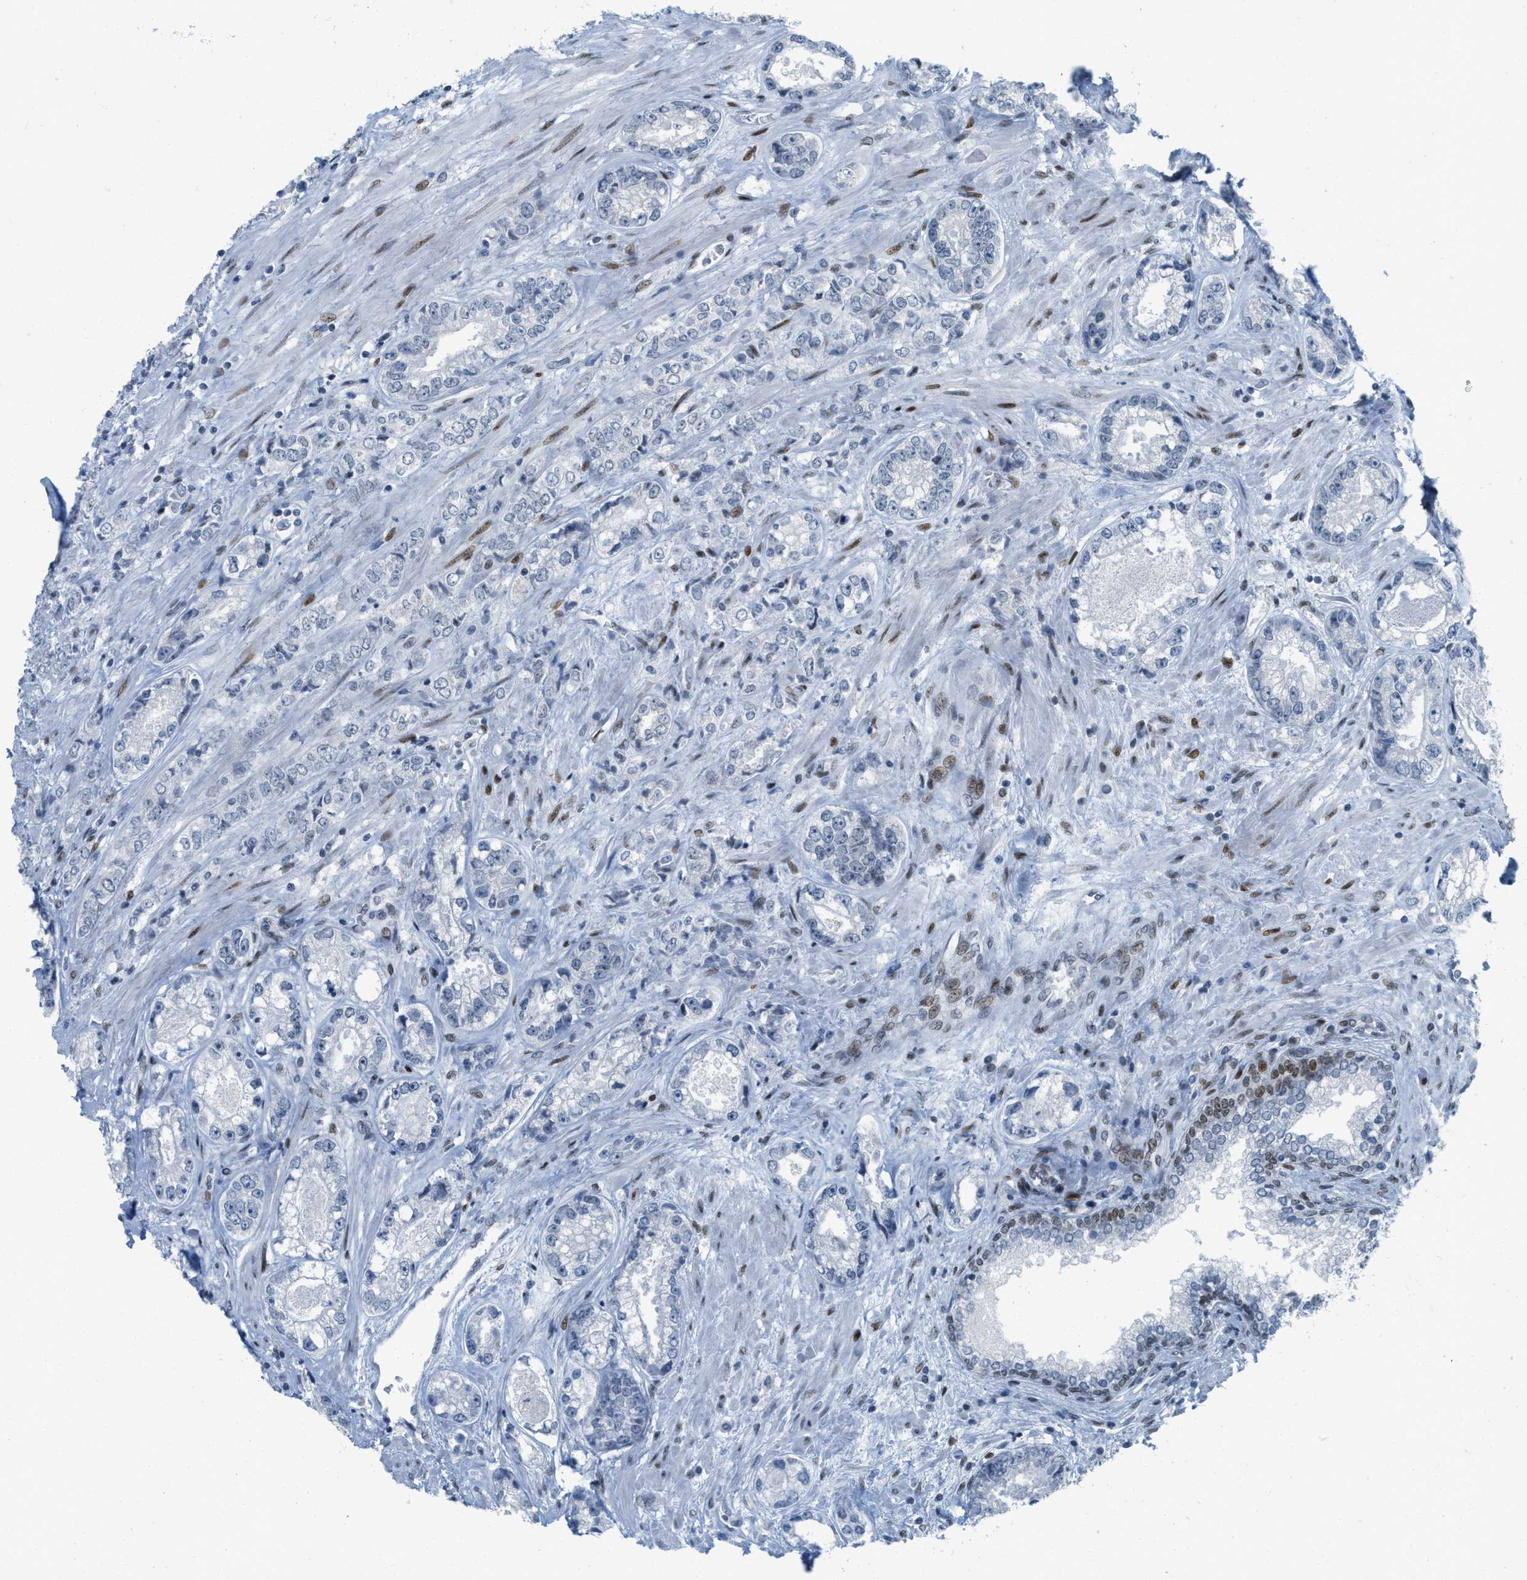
{"staining": {"intensity": "negative", "quantity": "none", "location": "none"}, "tissue": "prostate cancer", "cell_type": "Tumor cells", "image_type": "cancer", "snomed": [{"axis": "morphology", "description": "Adenocarcinoma, High grade"}, {"axis": "topography", "description": "Prostate"}], "caption": "High-grade adenocarcinoma (prostate) was stained to show a protein in brown. There is no significant positivity in tumor cells.", "gene": "PBX1", "patient": {"sex": "male", "age": 61}}